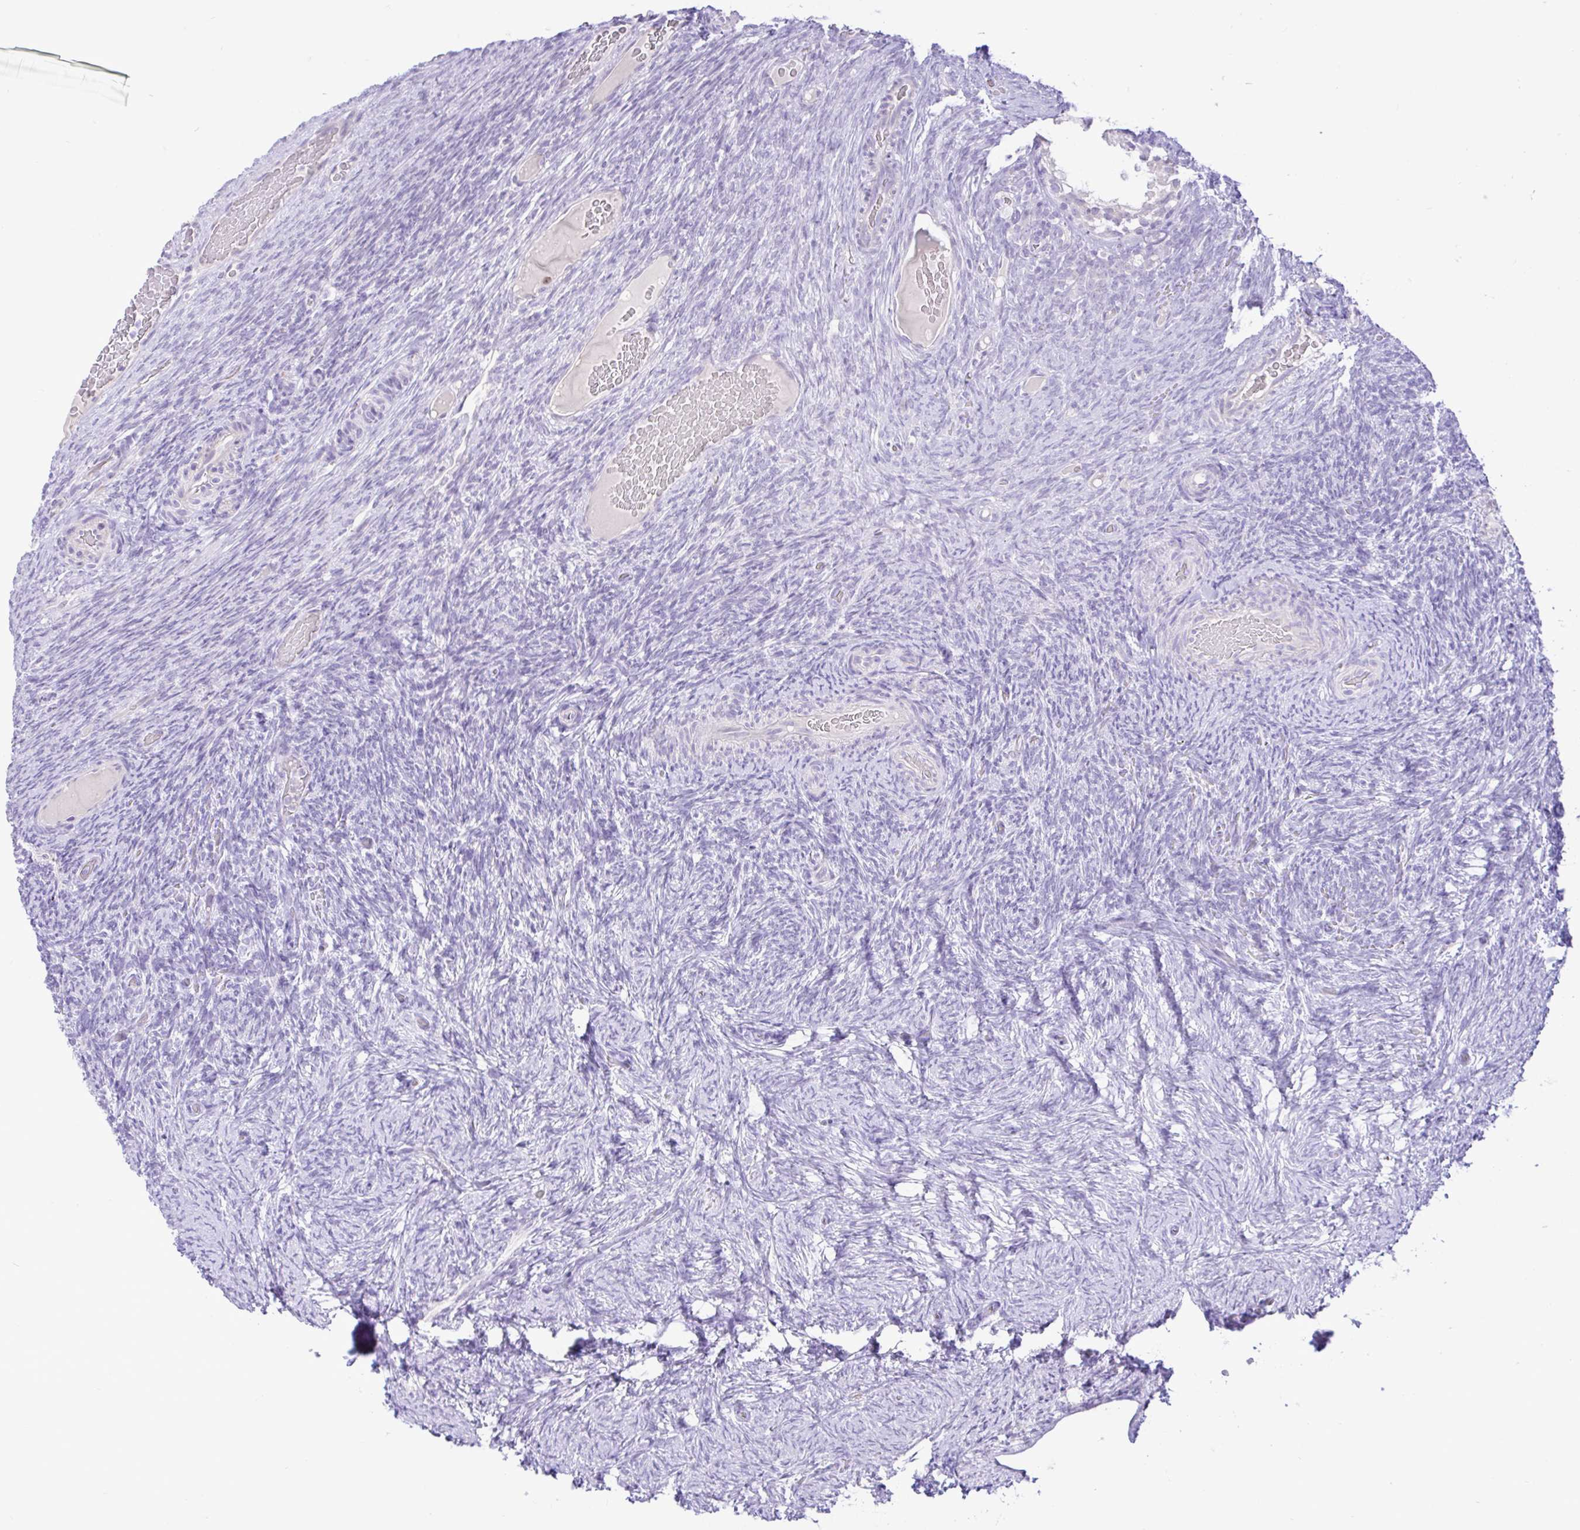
{"staining": {"intensity": "negative", "quantity": "none", "location": "none"}, "tissue": "ovary", "cell_type": "Ovarian stroma cells", "image_type": "normal", "snomed": [{"axis": "morphology", "description": "Normal tissue, NOS"}, {"axis": "topography", "description": "Ovary"}], "caption": "High magnification brightfield microscopy of normal ovary stained with DAB (3,3'-diaminobenzidine) (brown) and counterstained with hematoxylin (blue): ovarian stroma cells show no significant staining. (DAB IHC with hematoxylin counter stain).", "gene": "ZNF101", "patient": {"sex": "female", "age": 34}}